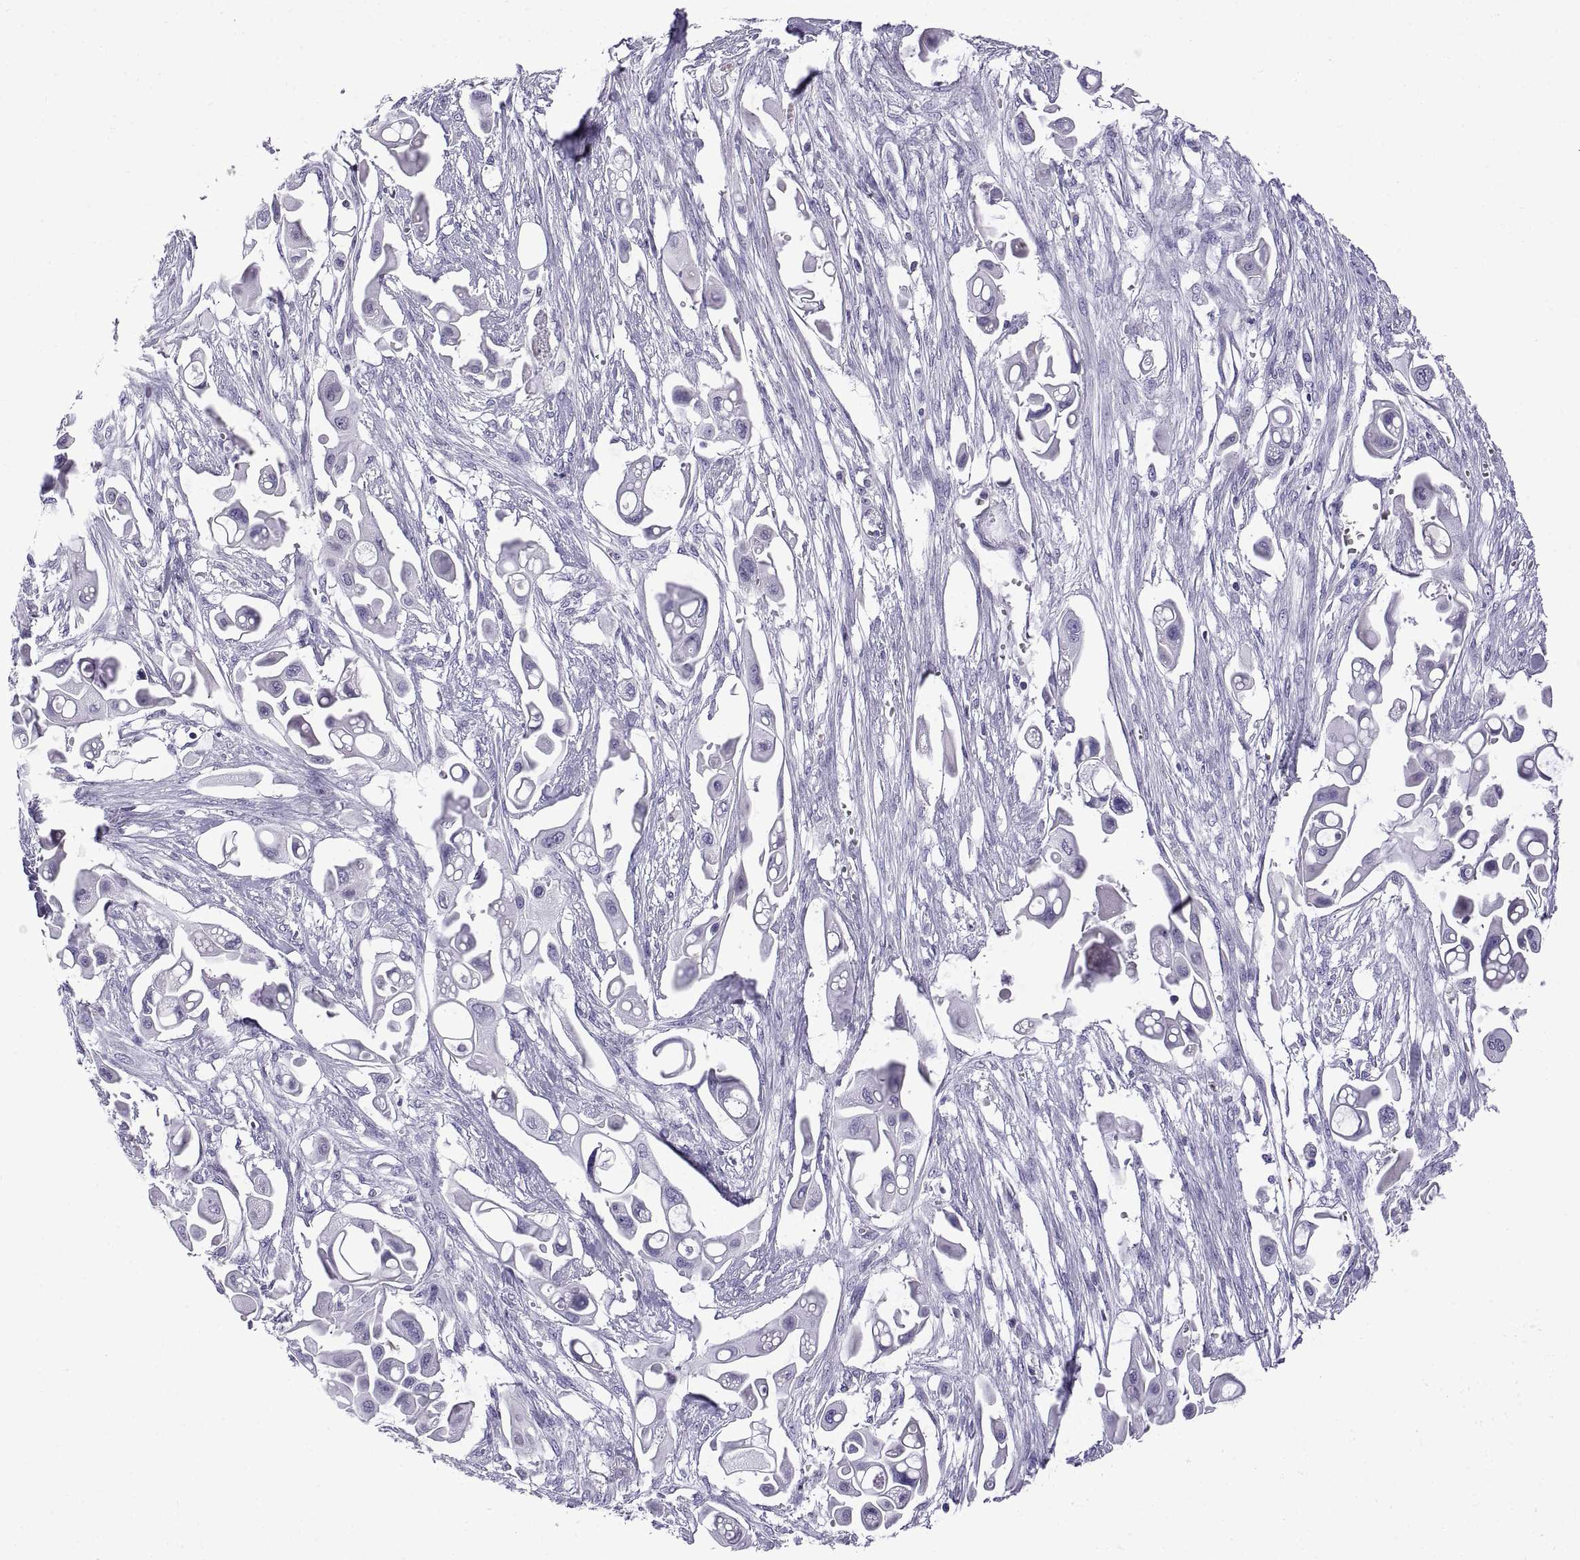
{"staining": {"intensity": "negative", "quantity": "none", "location": "none"}, "tissue": "pancreatic cancer", "cell_type": "Tumor cells", "image_type": "cancer", "snomed": [{"axis": "morphology", "description": "Adenocarcinoma, NOS"}, {"axis": "topography", "description": "Pancreas"}], "caption": "The photomicrograph shows no significant staining in tumor cells of pancreatic cancer.", "gene": "SPDYE1", "patient": {"sex": "male", "age": 50}}